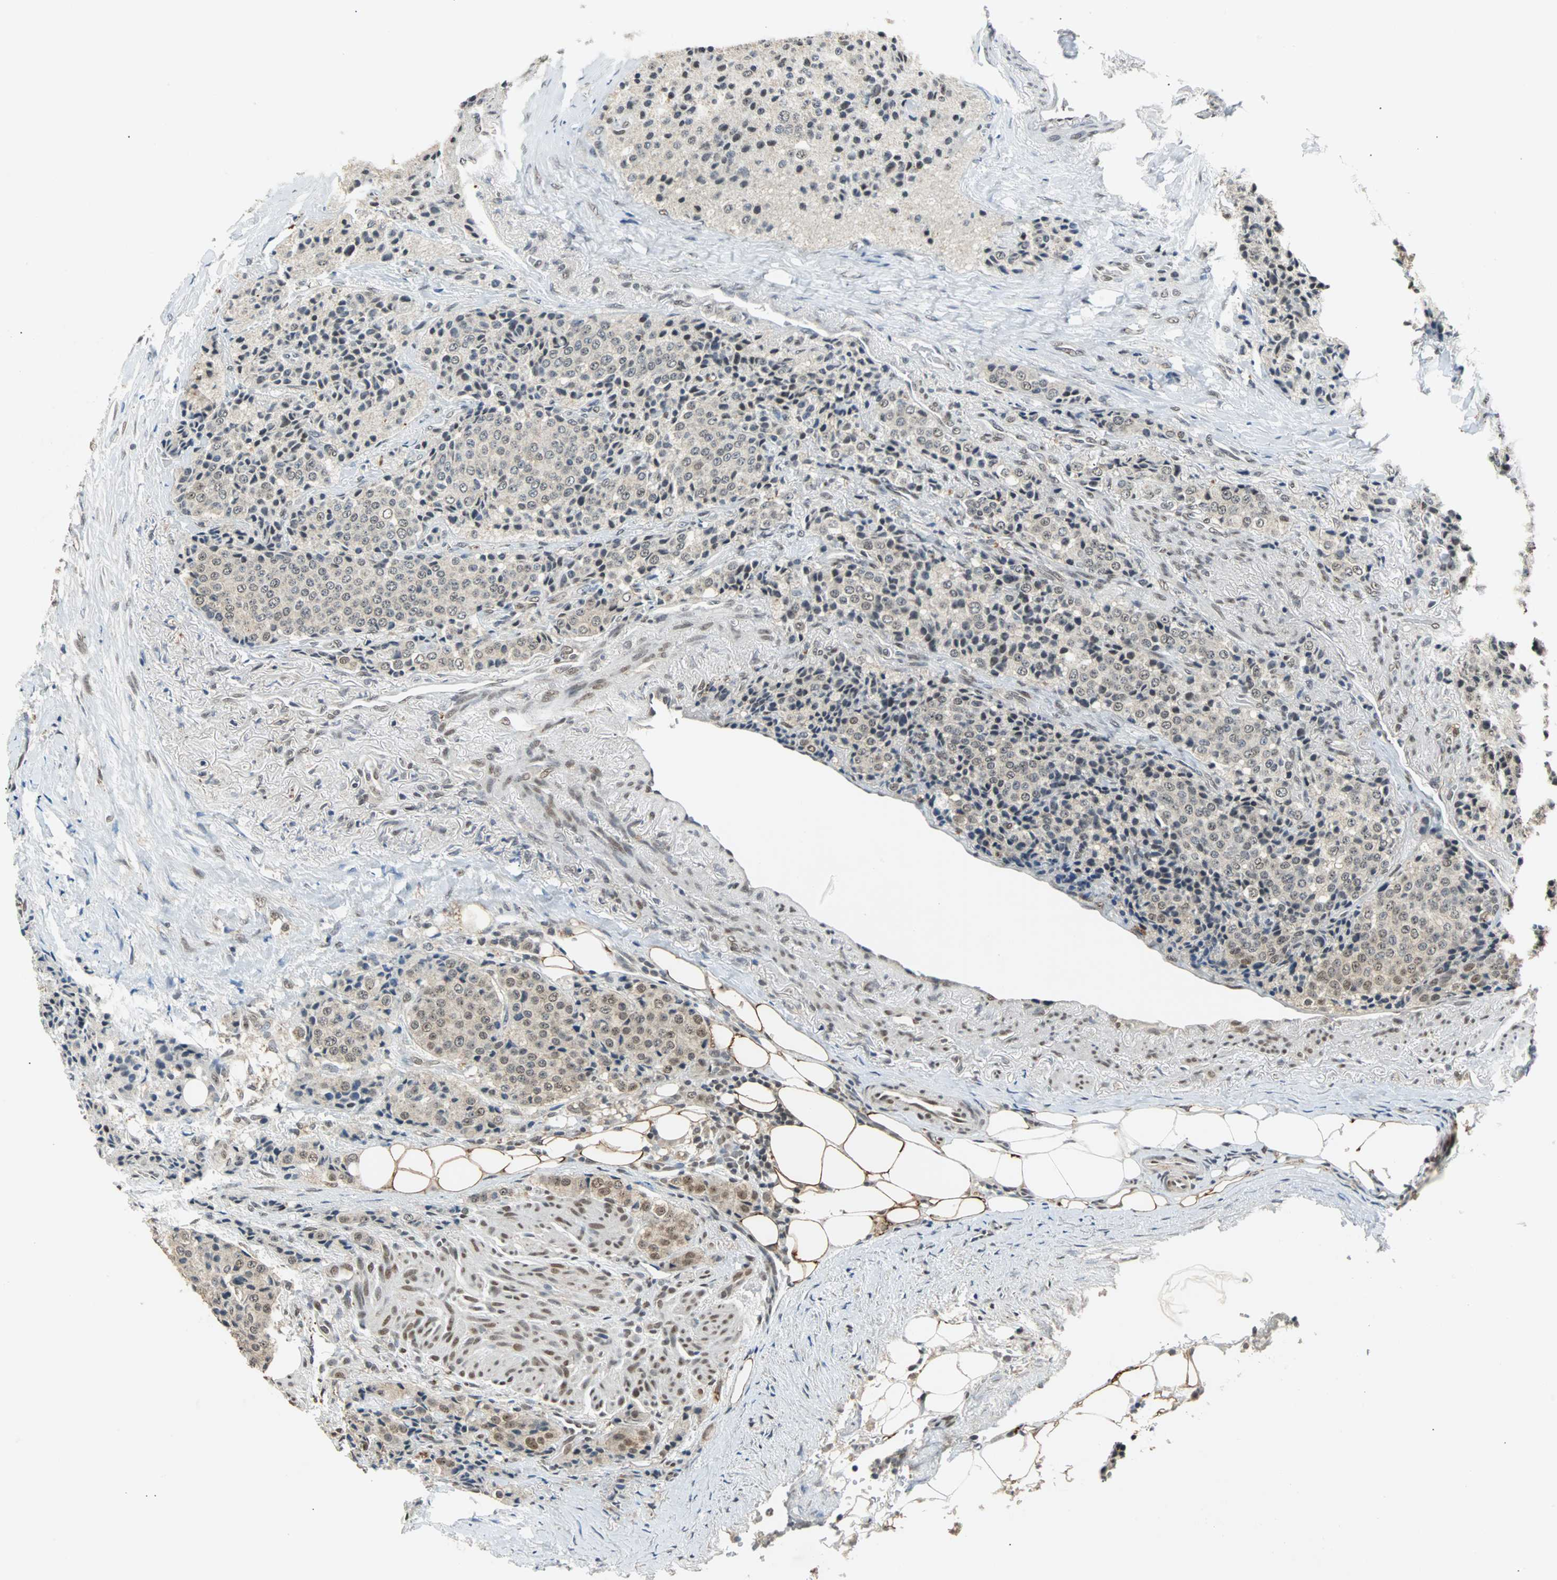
{"staining": {"intensity": "weak", "quantity": "<25%", "location": "nuclear"}, "tissue": "carcinoid", "cell_type": "Tumor cells", "image_type": "cancer", "snomed": [{"axis": "morphology", "description": "Carcinoid, malignant, NOS"}, {"axis": "topography", "description": "Colon"}], "caption": "DAB (3,3'-diaminobenzidine) immunohistochemical staining of malignant carcinoid exhibits no significant expression in tumor cells.", "gene": "PHC1", "patient": {"sex": "female", "age": 61}}